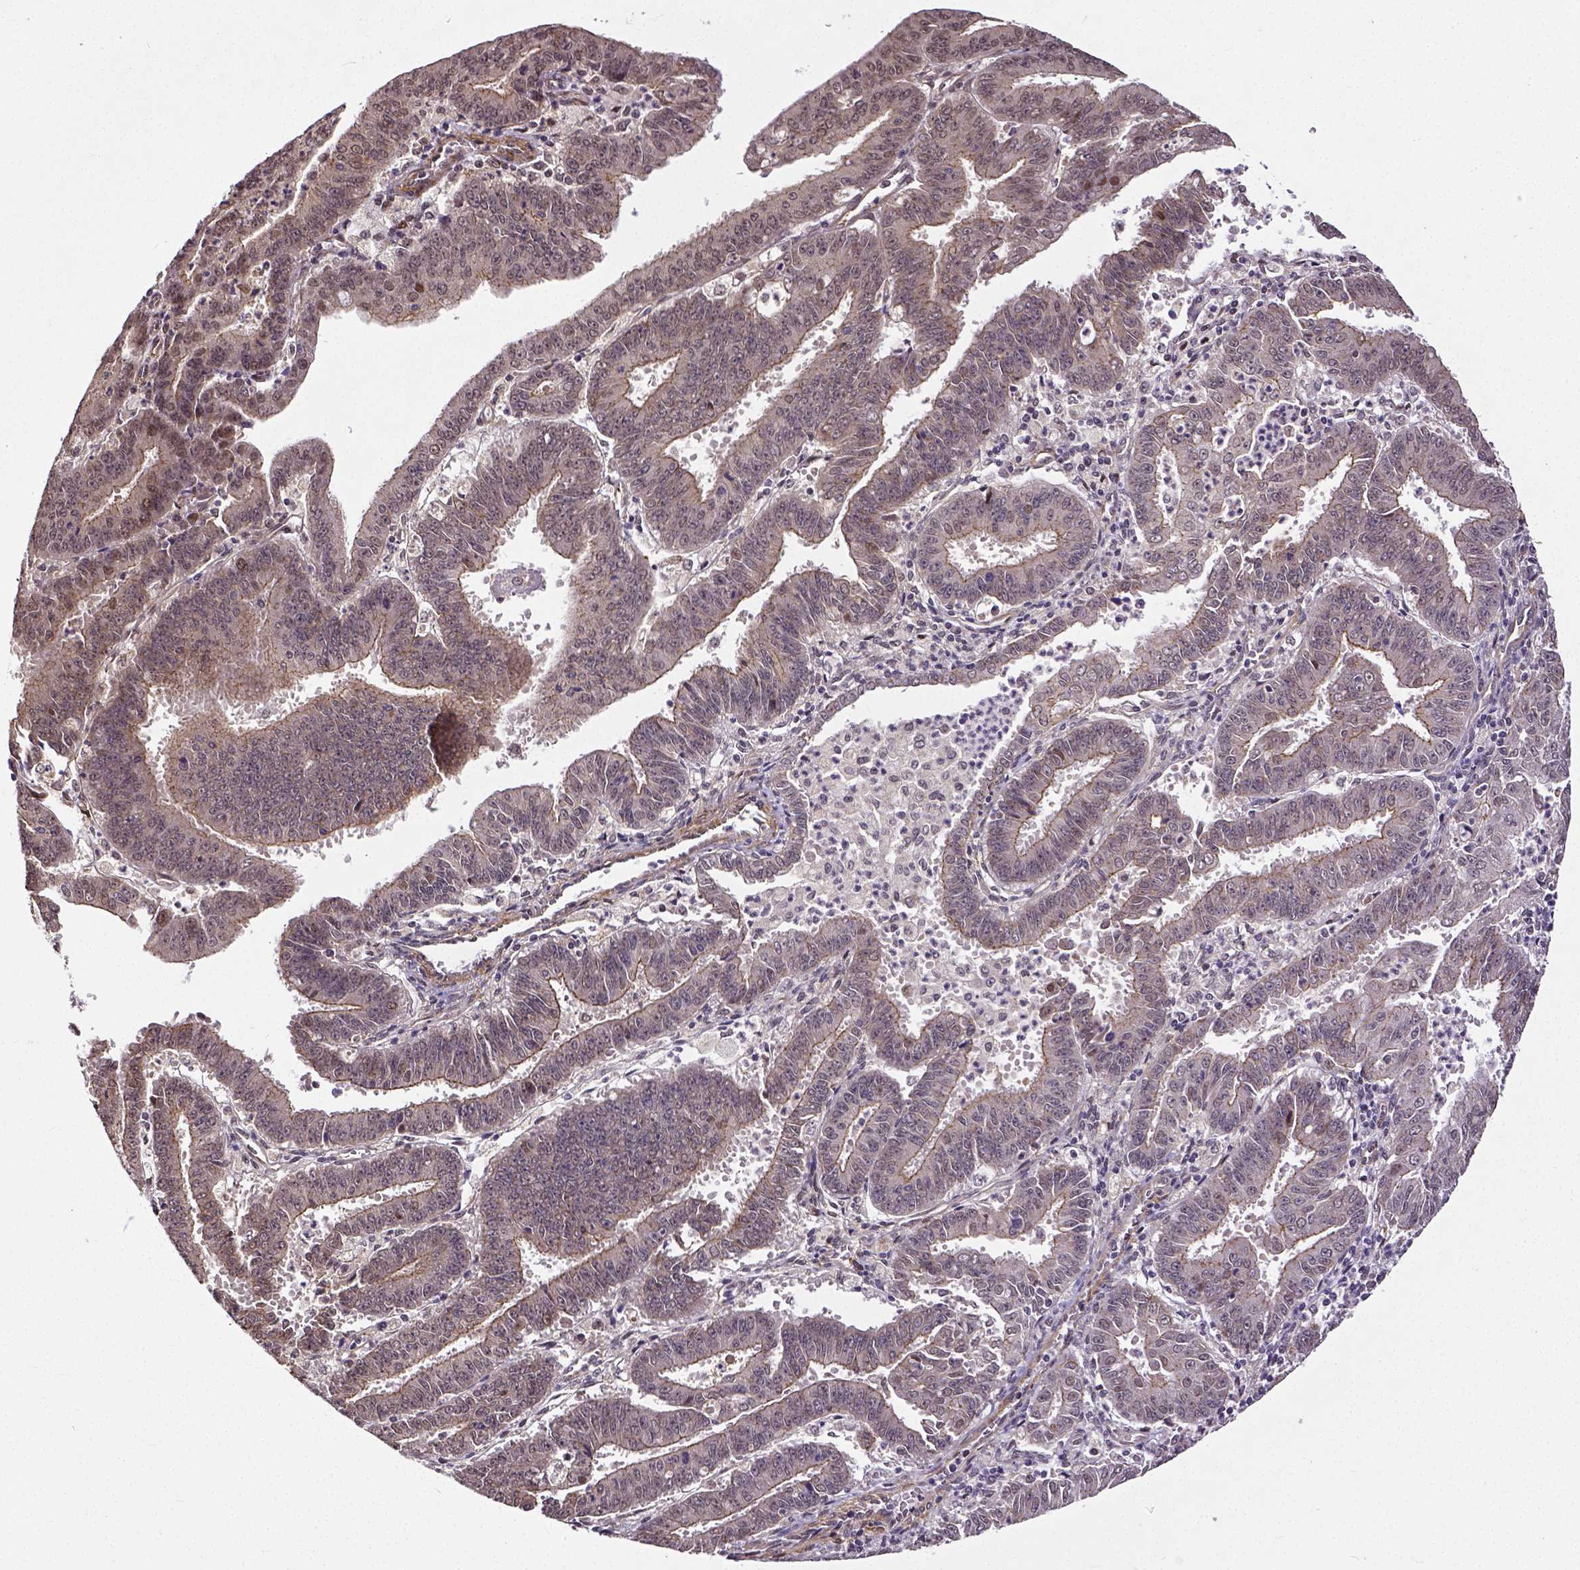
{"staining": {"intensity": "weak", "quantity": ">75%", "location": "cytoplasmic/membranous"}, "tissue": "endometrial cancer", "cell_type": "Tumor cells", "image_type": "cancer", "snomed": [{"axis": "morphology", "description": "Adenocarcinoma, NOS"}, {"axis": "topography", "description": "Endometrium"}], "caption": "Protein analysis of adenocarcinoma (endometrial) tissue shows weak cytoplasmic/membranous expression in approximately >75% of tumor cells. The protein of interest is shown in brown color, while the nuclei are stained blue.", "gene": "DICER1", "patient": {"sex": "female", "age": 73}}